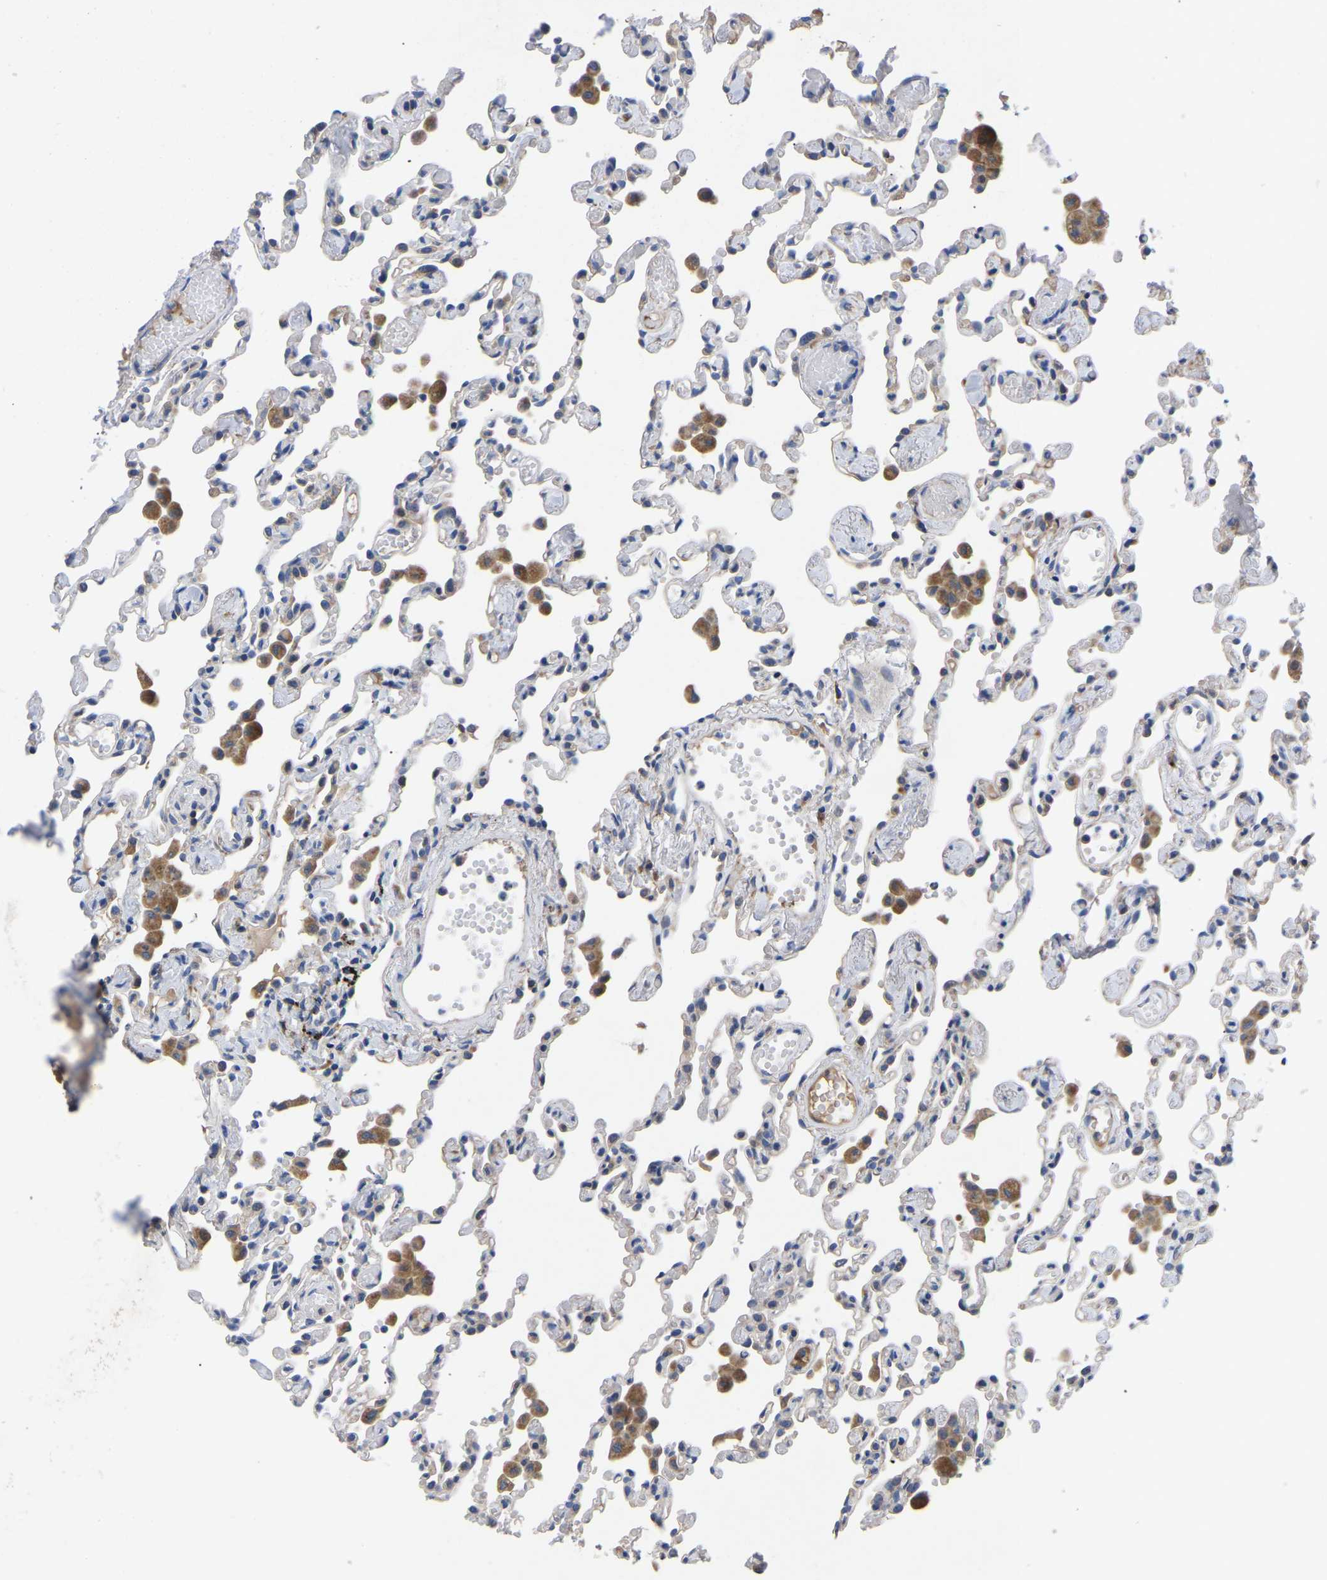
{"staining": {"intensity": "negative", "quantity": "none", "location": "none"}, "tissue": "lung", "cell_type": "Alveolar cells", "image_type": "normal", "snomed": [{"axis": "morphology", "description": "Normal tissue, NOS"}, {"axis": "topography", "description": "Bronchus"}, {"axis": "topography", "description": "Lung"}], "caption": "The histopathology image shows no significant staining in alveolar cells of lung.", "gene": "ABCA10", "patient": {"sex": "female", "age": 49}}